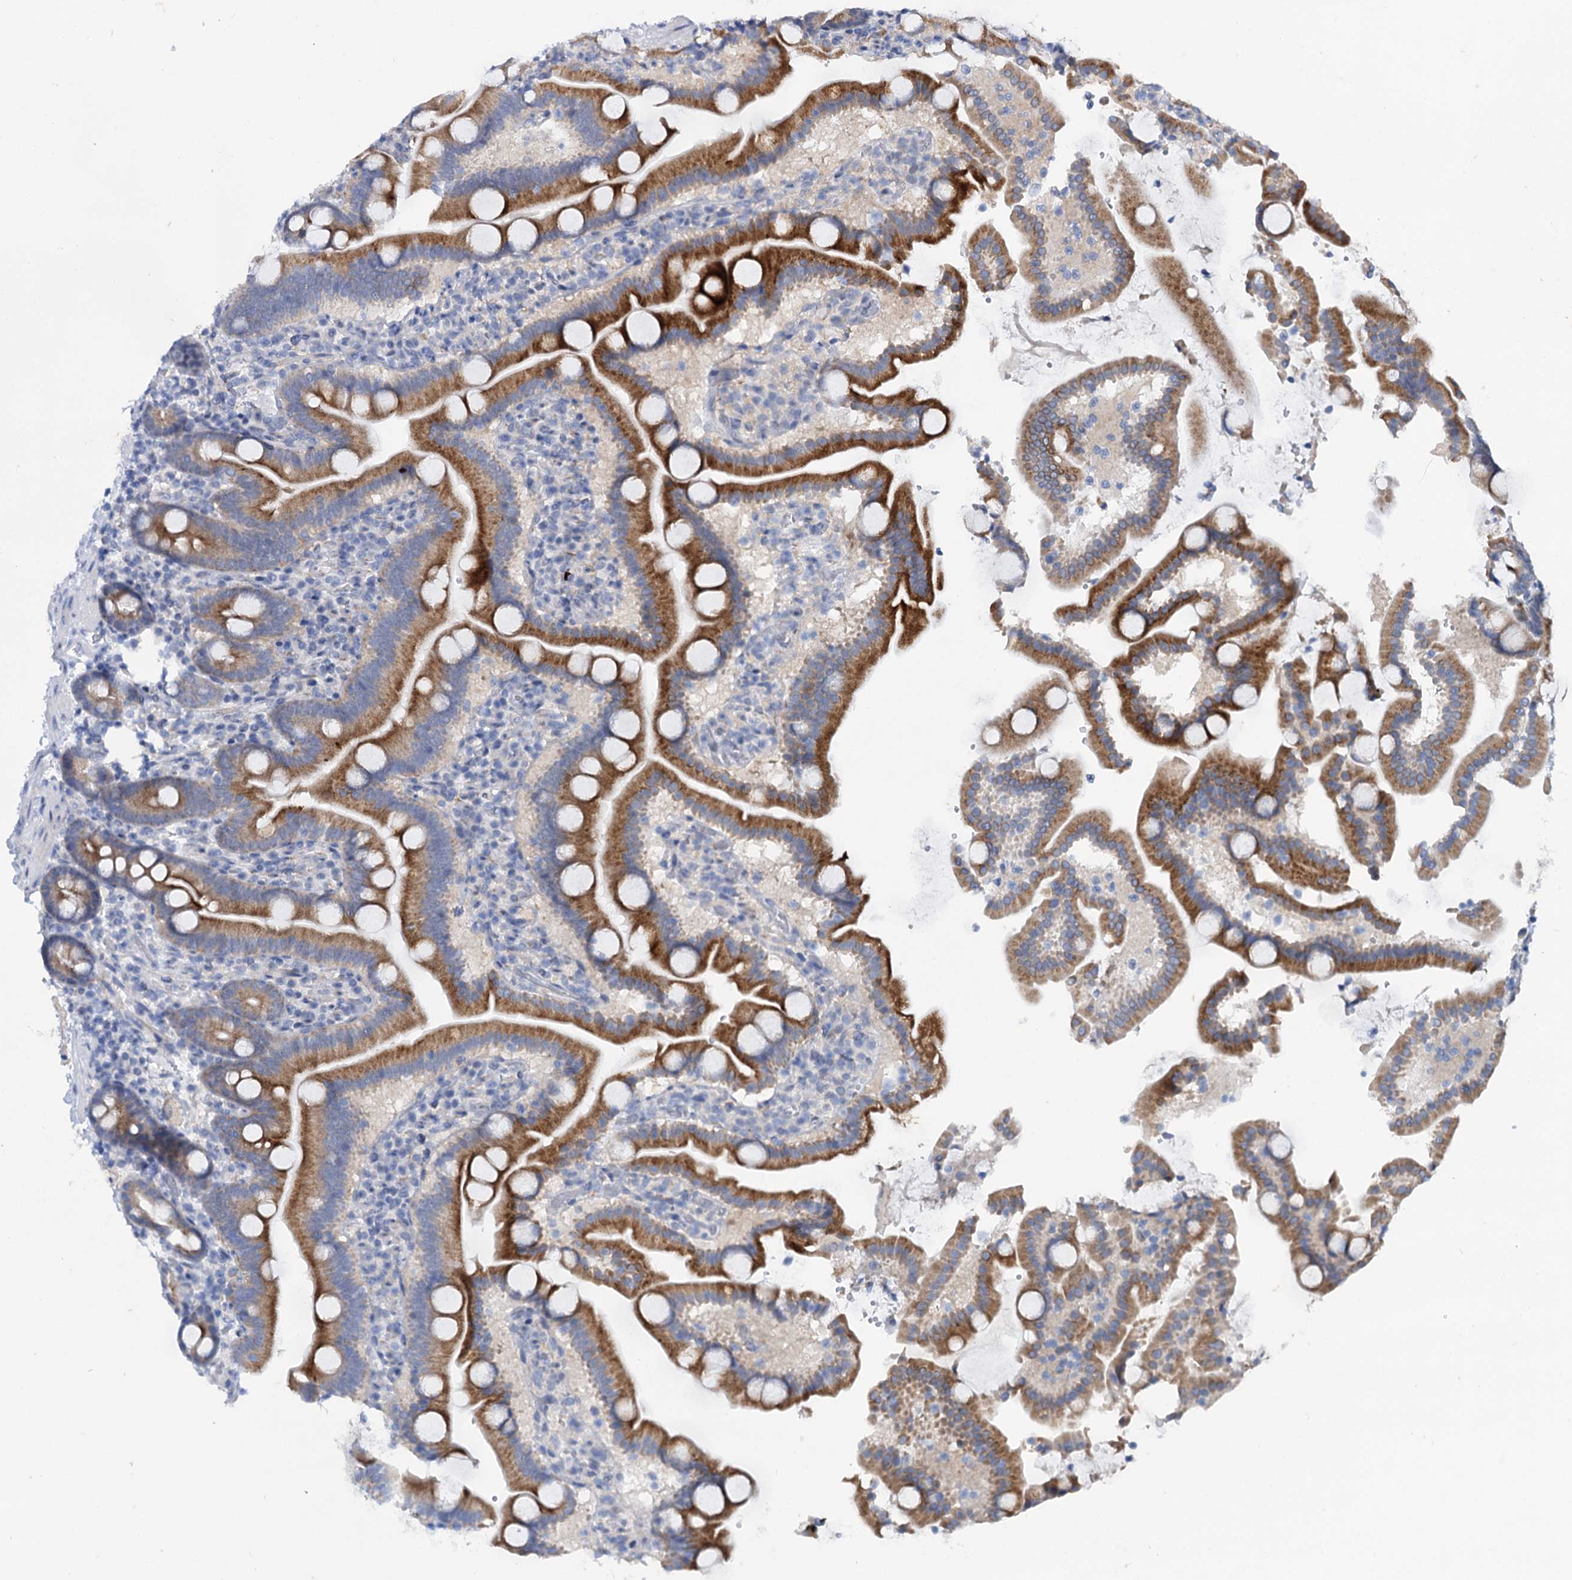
{"staining": {"intensity": "strong", "quantity": ">75%", "location": "cytoplasmic/membranous"}, "tissue": "duodenum", "cell_type": "Glandular cells", "image_type": "normal", "snomed": [{"axis": "morphology", "description": "Normal tissue, NOS"}, {"axis": "topography", "description": "Duodenum"}], "caption": "DAB immunohistochemical staining of benign duodenum demonstrates strong cytoplasmic/membranous protein staining in about >75% of glandular cells. (DAB IHC, brown staining for protein, blue staining for nuclei).", "gene": "MID1IP1", "patient": {"sex": "male", "age": 55}}